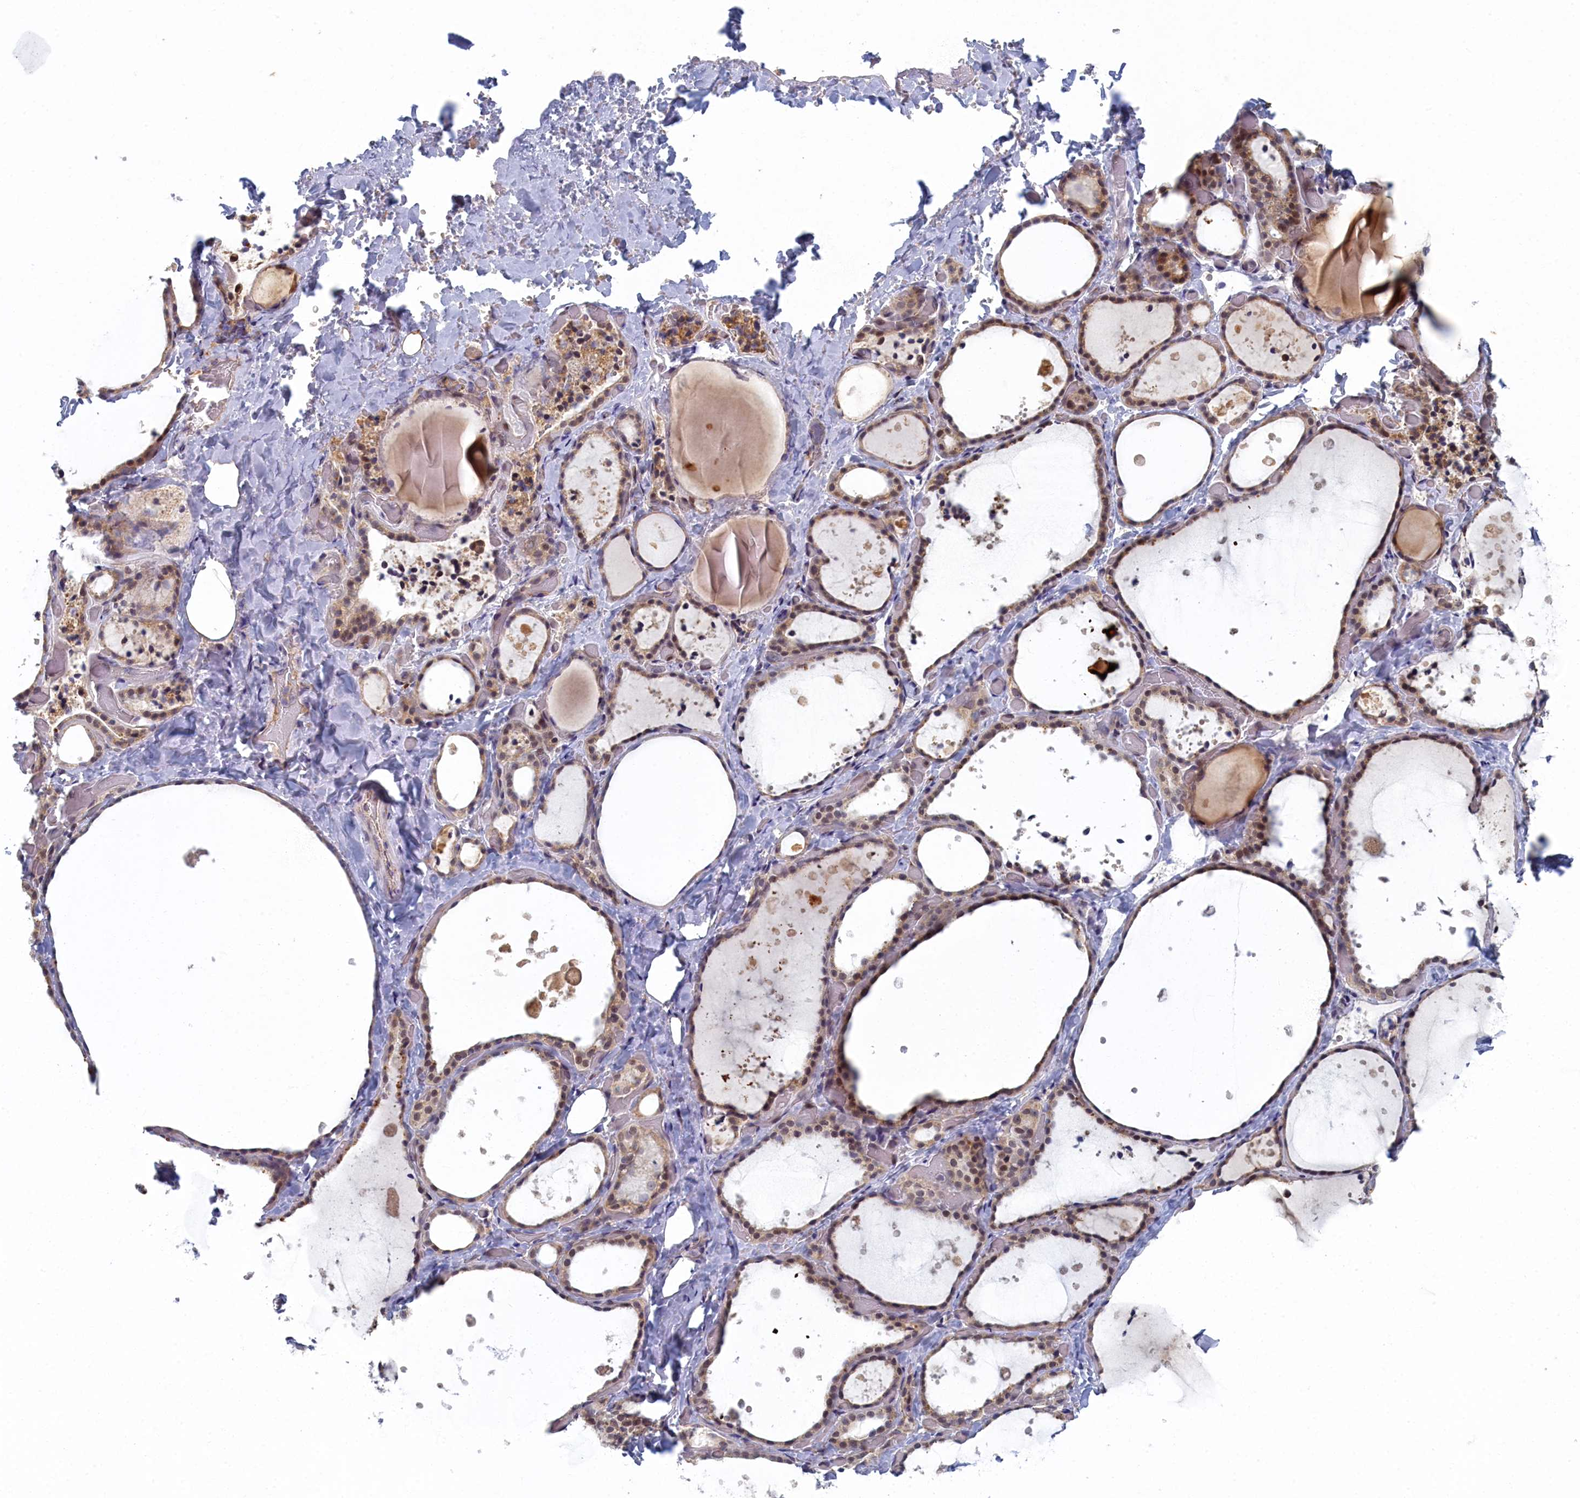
{"staining": {"intensity": "moderate", "quantity": ">75%", "location": "cytoplasmic/membranous,nuclear"}, "tissue": "thyroid gland", "cell_type": "Glandular cells", "image_type": "normal", "snomed": [{"axis": "morphology", "description": "Normal tissue, NOS"}, {"axis": "topography", "description": "Thyroid gland"}], "caption": "Glandular cells display medium levels of moderate cytoplasmic/membranous,nuclear positivity in about >75% of cells in benign thyroid gland. (DAB = brown stain, brightfield microscopy at high magnification).", "gene": "DNAJC17", "patient": {"sex": "female", "age": 44}}